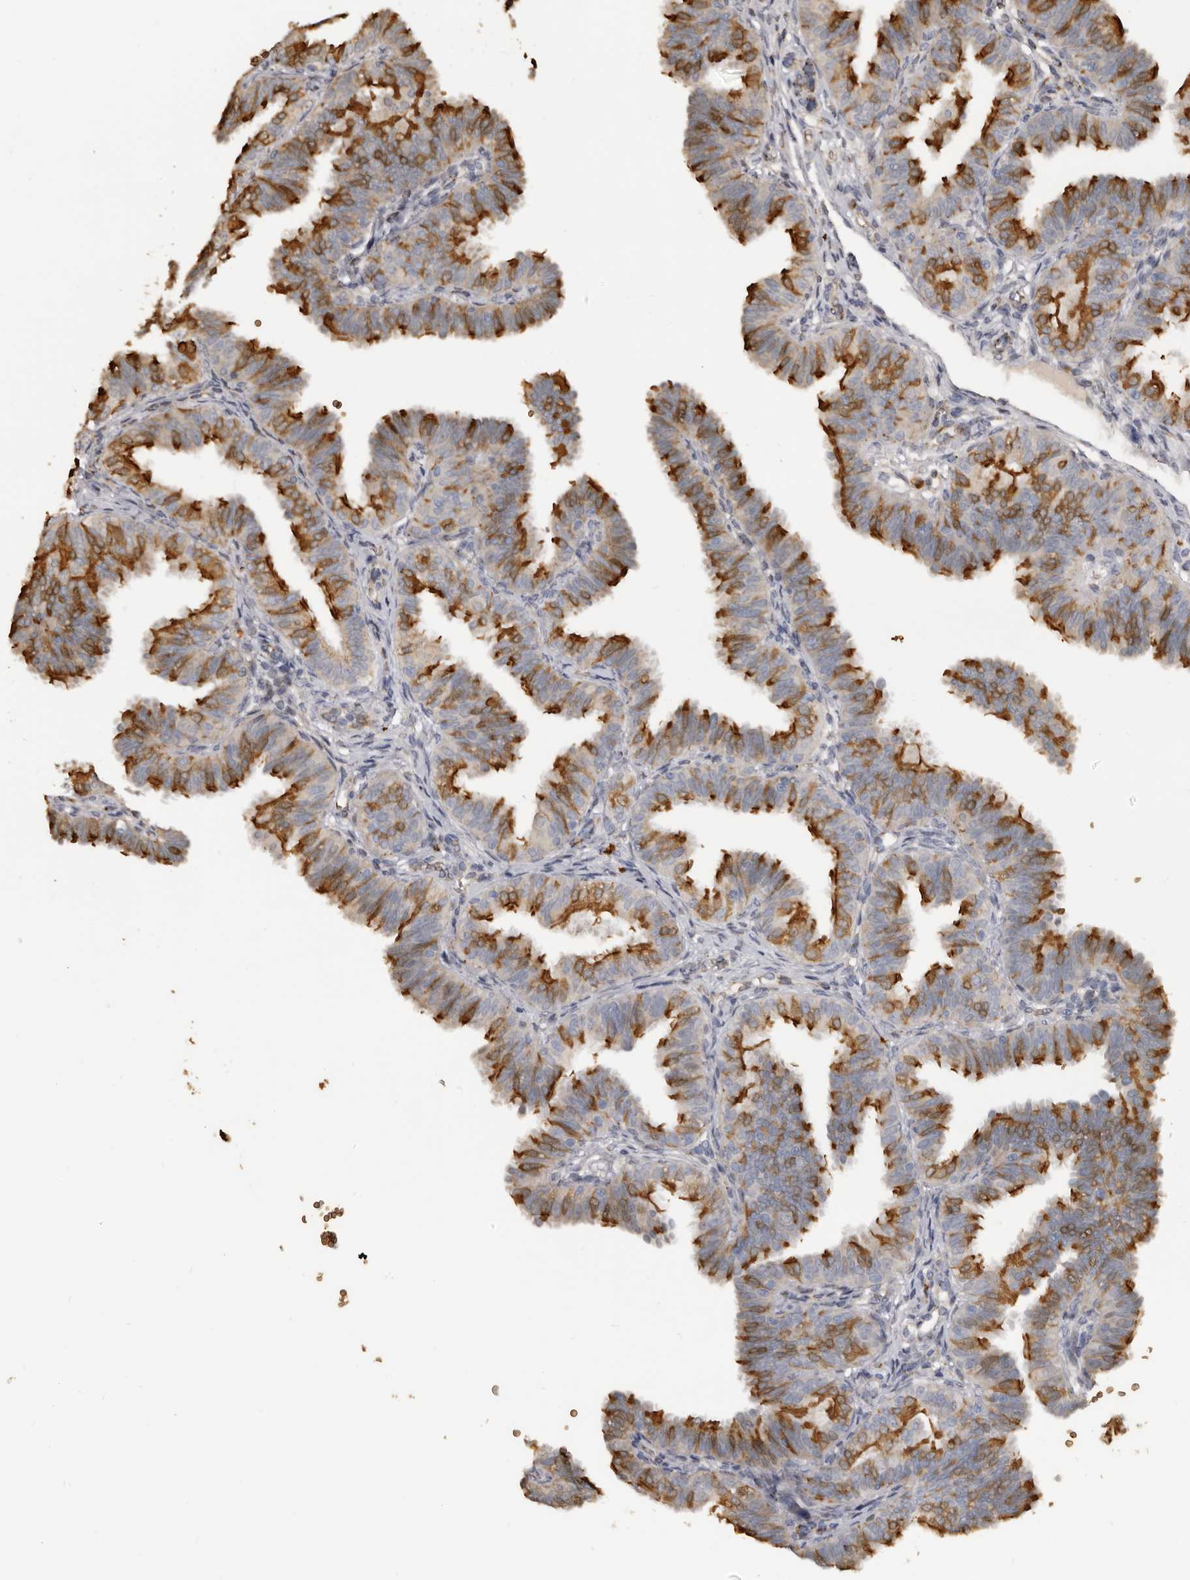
{"staining": {"intensity": "strong", "quantity": "25%-75%", "location": "cytoplasmic/membranous"}, "tissue": "fallopian tube", "cell_type": "Glandular cells", "image_type": "normal", "snomed": [{"axis": "morphology", "description": "Normal tissue, NOS"}, {"axis": "topography", "description": "Fallopian tube"}], "caption": "Fallopian tube stained with a brown dye shows strong cytoplasmic/membranous positive positivity in about 25%-75% of glandular cells.", "gene": "ENTREP1", "patient": {"sex": "female", "age": 35}}